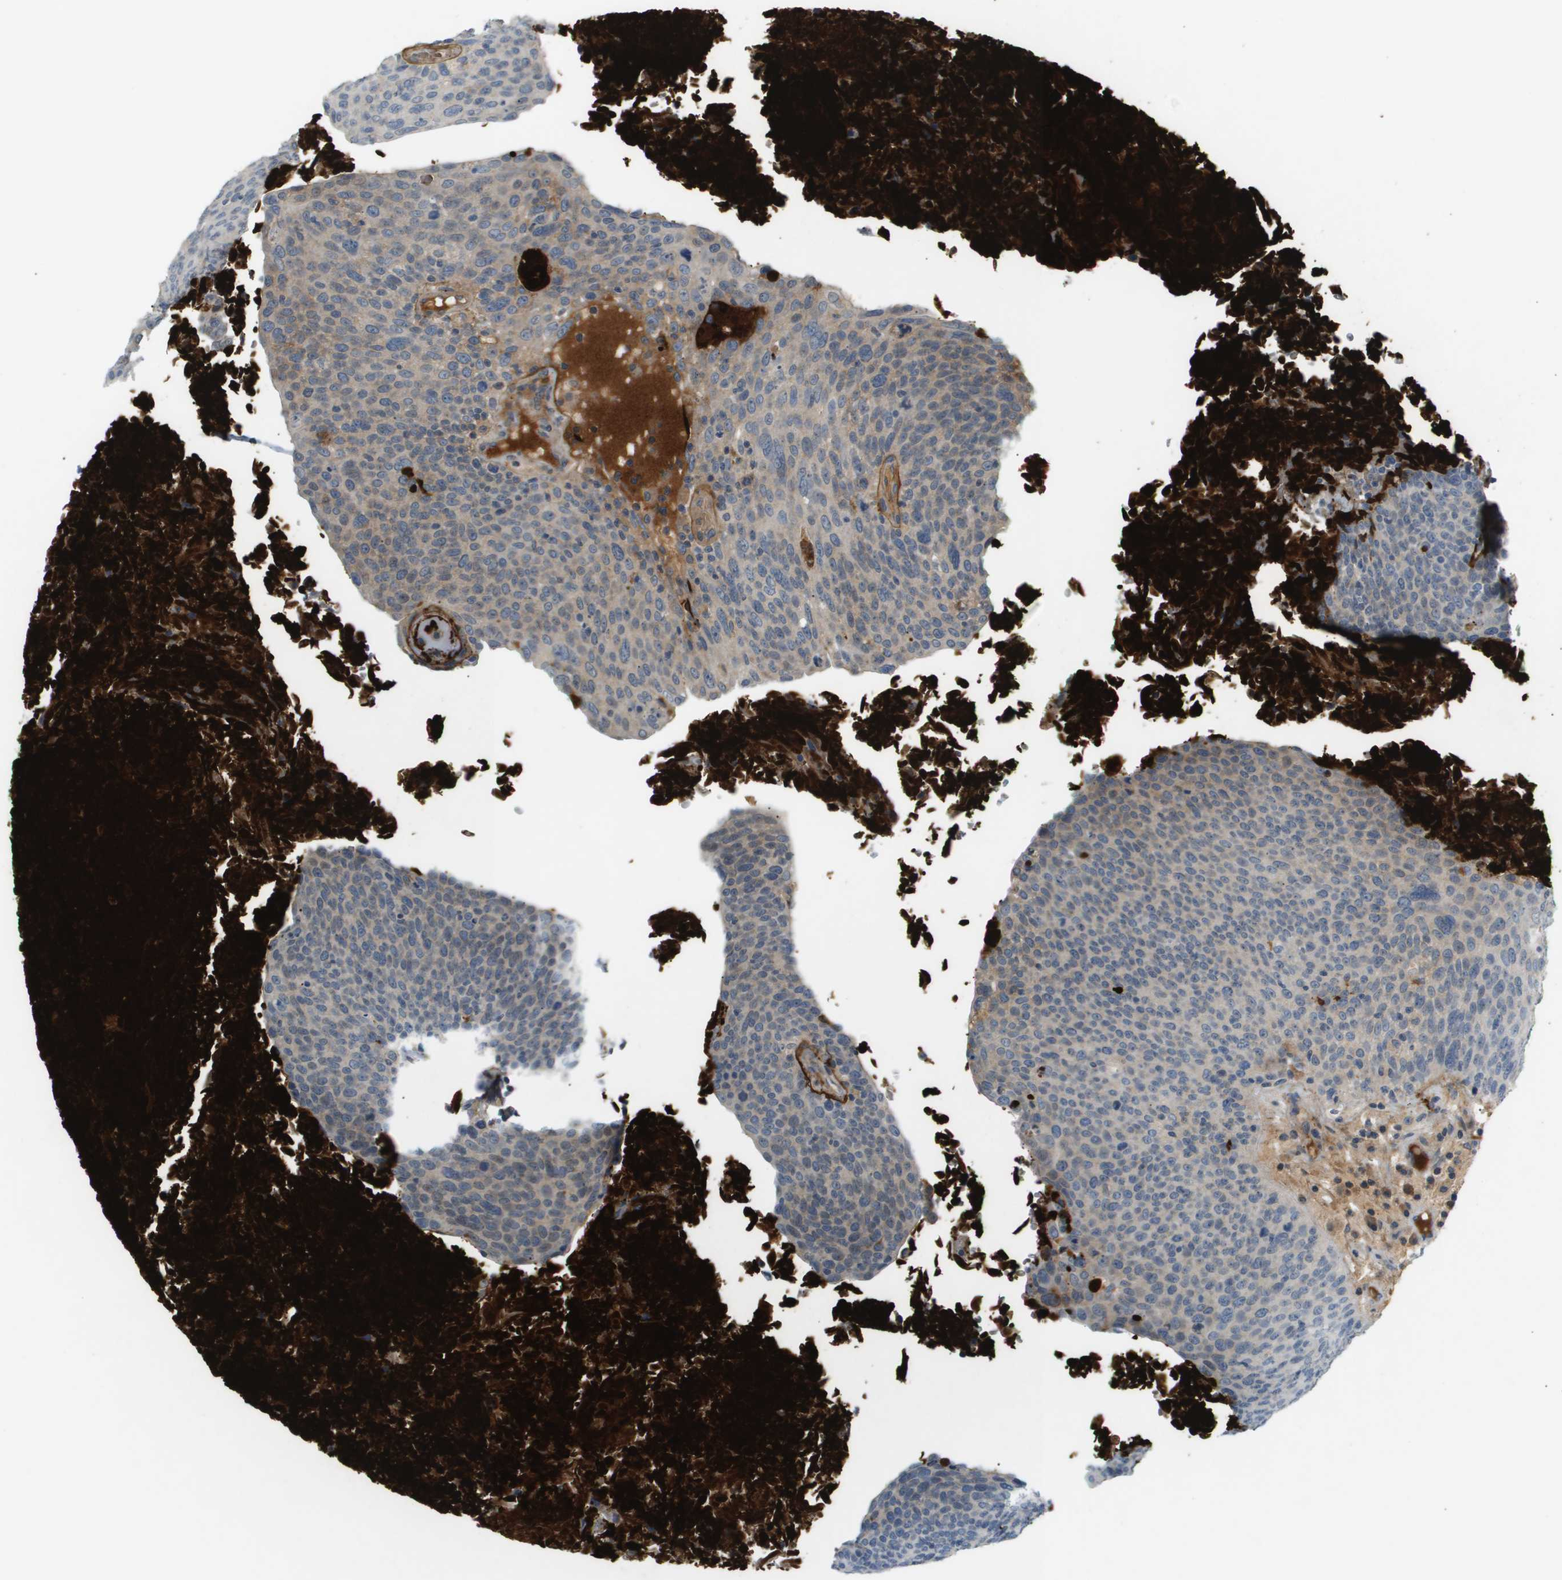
{"staining": {"intensity": "negative", "quantity": "none", "location": "none"}, "tissue": "head and neck cancer", "cell_type": "Tumor cells", "image_type": "cancer", "snomed": [{"axis": "morphology", "description": "Squamous cell carcinoma, NOS"}, {"axis": "morphology", "description": "Squamous cell carcinoma, metastatic, NOS"}, {"axis": "topography", "description": "Lymph node"}, {"axis": "topography", "description": "Head-Neck"}], "caption": "An immunohistochemistry photomicrograph of head and neck squamous cell carcinoma is shown. There is no staining in tumor cells of head and neck squamous cell carcinoma.", "gene": "VTN", "patient": {"sex": "male", "age": 62}}